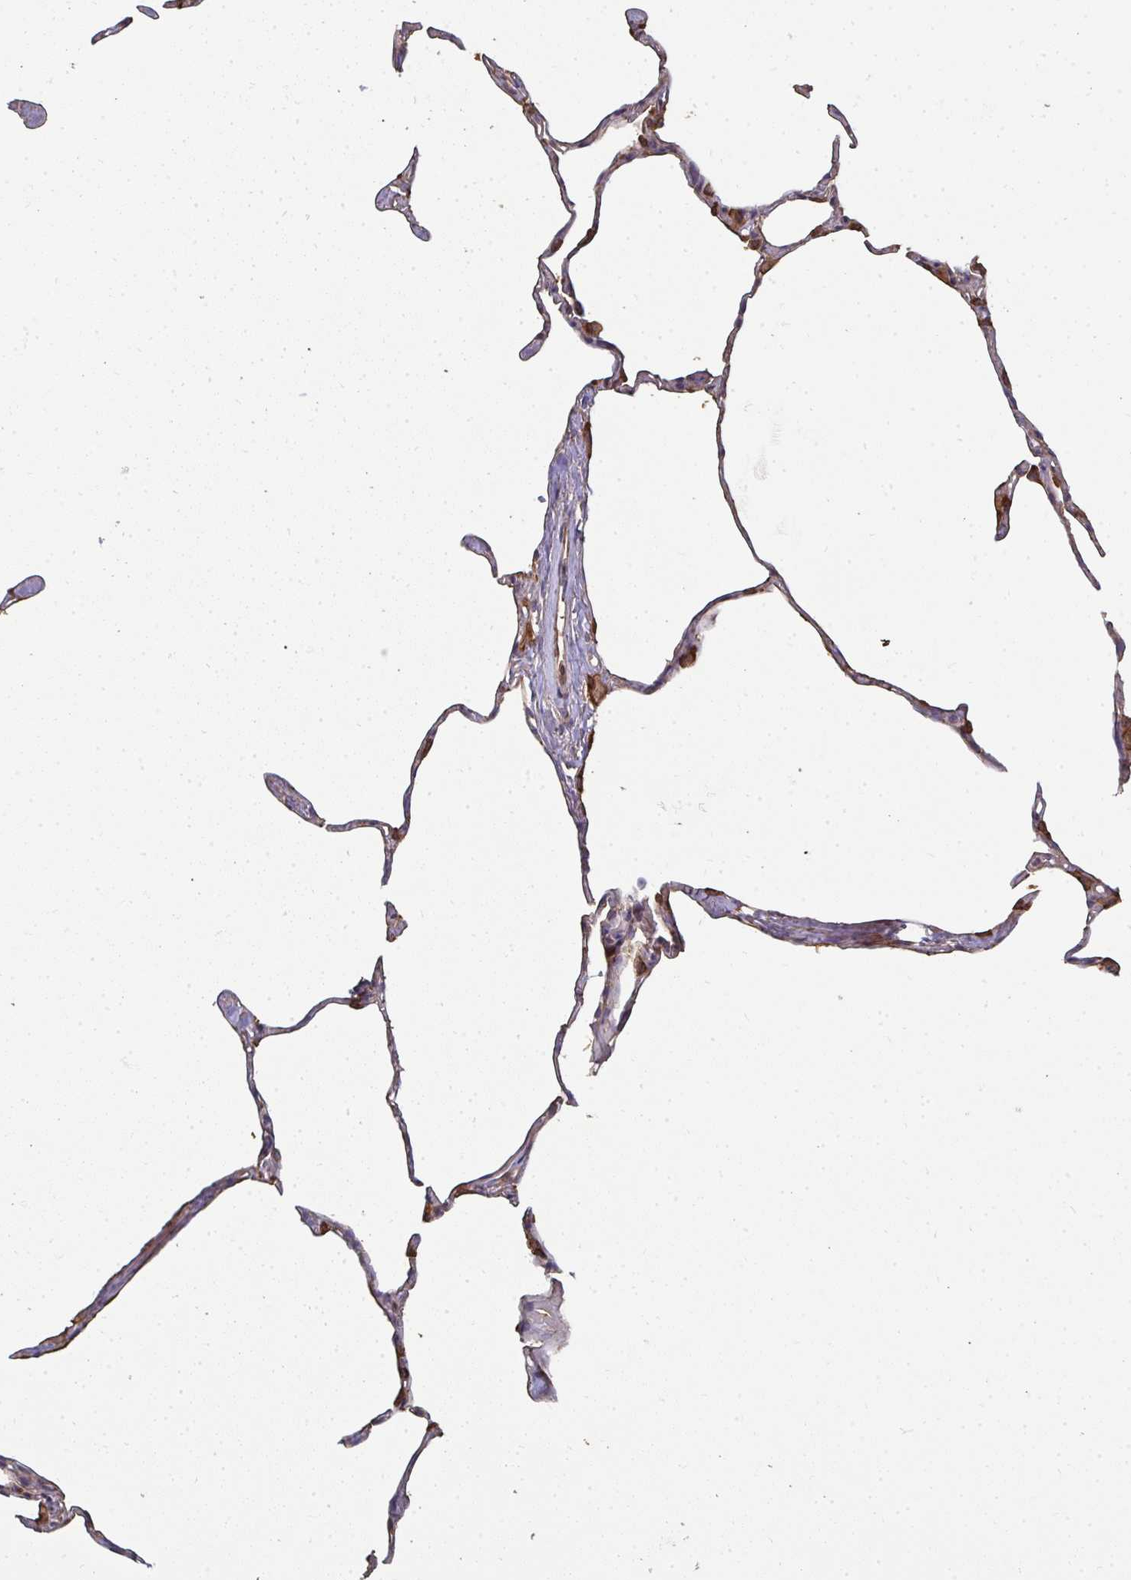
{"staining": {"intensity": "moderate", "quantity": "25%-75%", "location": "cytoplasmic/membranous"}, "tissue": "lung", "cell_type": "Alveolar cells", "image_type": "normal", "snomed": [{"axis": "morphology", "description": "Normal tissue, NOS"}, {"axis": "topography", "description": "Lung"}], "caption": "Normal lung reveals moderate cytoplasmic/membranous positivity in approximately 25%-75% of alveolar cells, visualized by immunohistochemistry.", "gene": "ZFYVE28", "patient": {"sex": "male", "age": 65}}